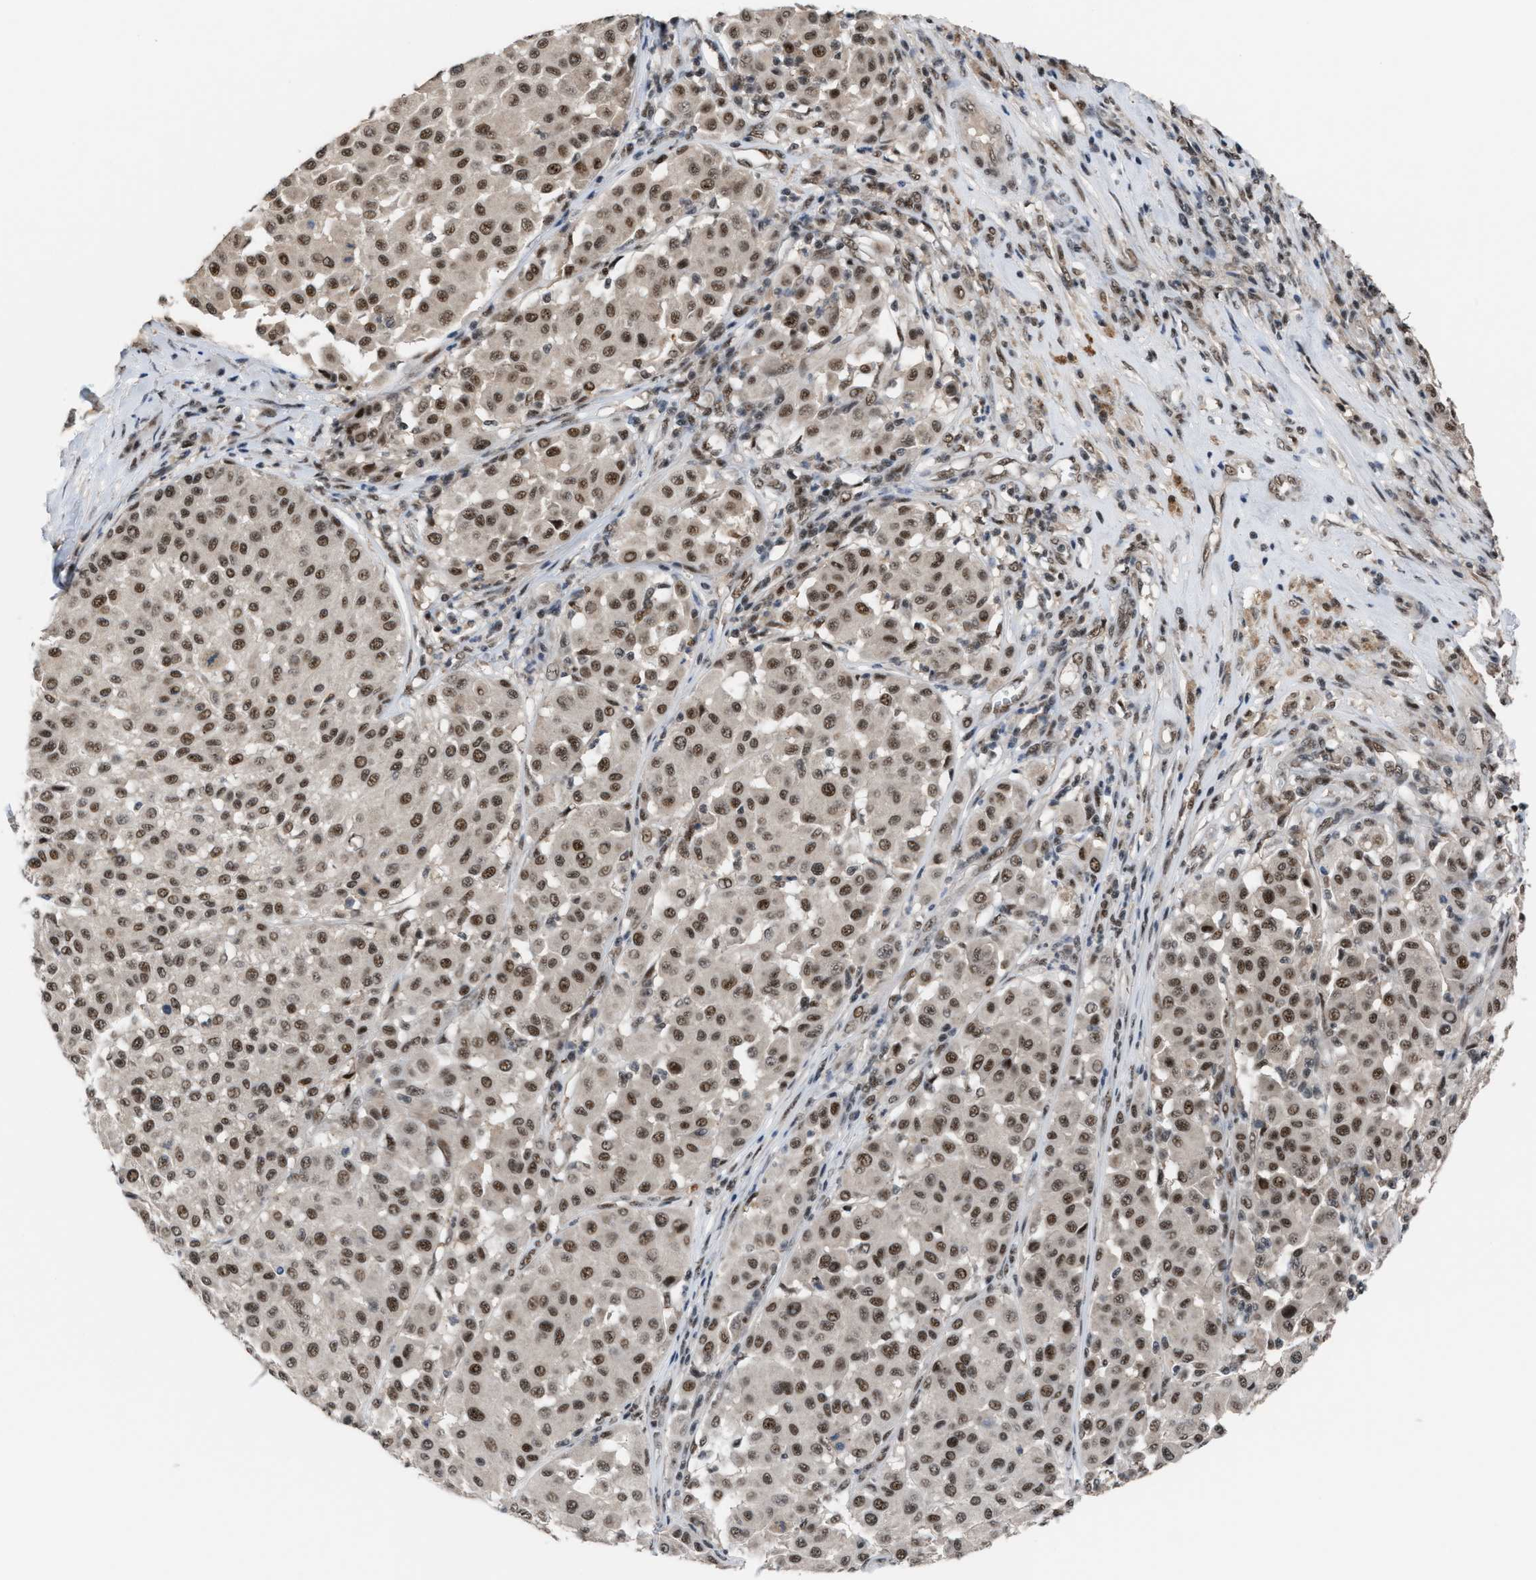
{"staining": {"intensity": "moderate", "quantity": ">75%", "location": "nuclear"}, "tissue": "melanoma", "cell_type": "Tumor cells", "image_type": "cancer", "snomed": [{"axis": "morphology", "description": "Malignant melanoma, Metastatic site"}, {"axis": "topography", "description": "Soft tissue"}], "caption": "Malignant melanoma (metastatic site) stained for a protein exhibits moderate nuclear positivity in tumor cells.", "gene": "PRPF4", "patient": {"sex": "male", "age": 41}}